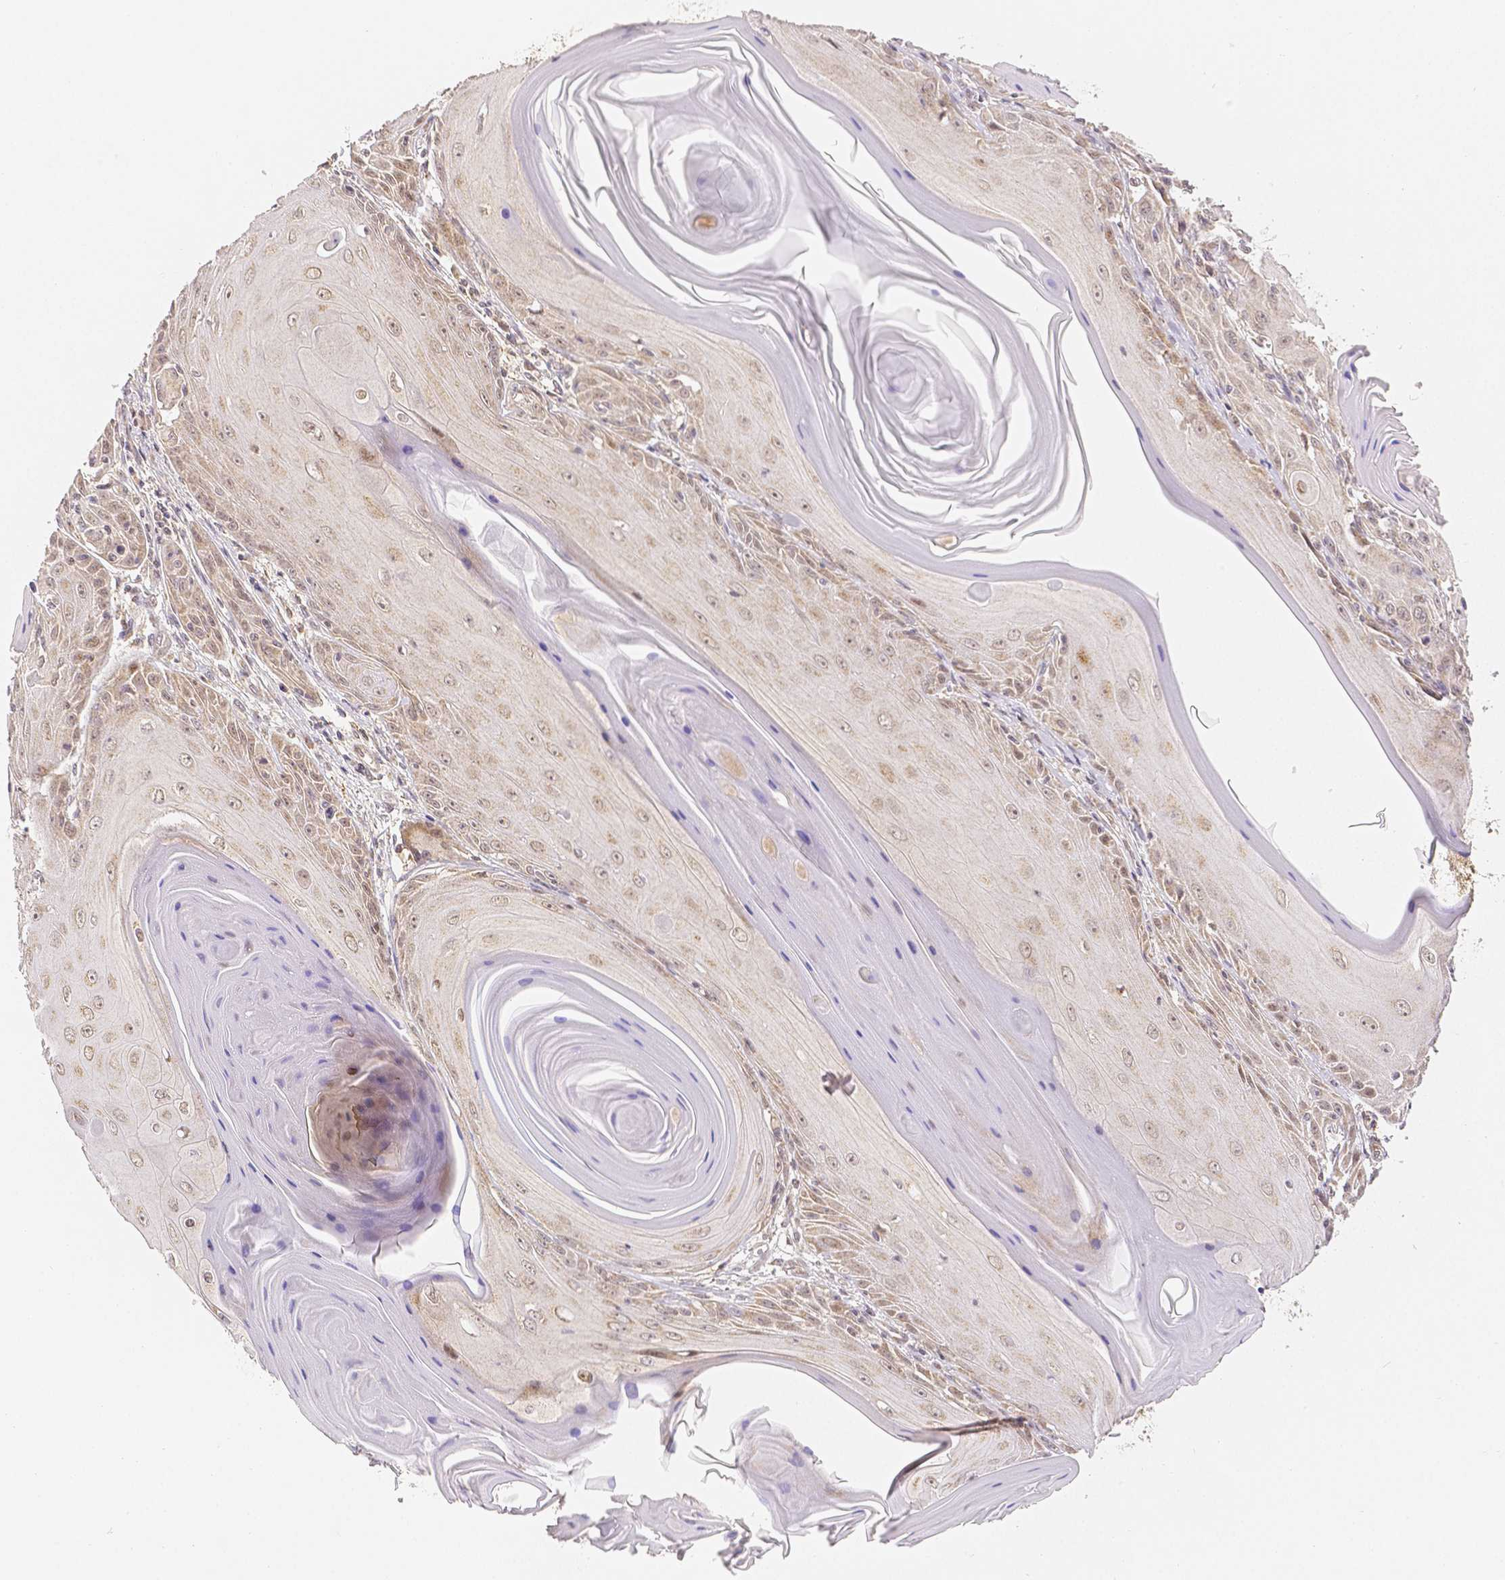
{"staining": {"intensity": "weak", "quantity": "25%-75%", "location": "cytoplasmic/membranous,nuclear"}, "tissue": "skin cancer", "cell_type": "Tumor cells", "image_type": "cancer", "snomed": [{"axis": "morphology", "description": "Squamous cell carcinoma, NOS"}, {"axis": "topography", "description": "Skin"}, {"axis": "topography", "description": "Vulva"}], "caption": "Approximately 25%-75% of tumor cells in skin cancer display weak cytoplasmic/membranous and nuclear protein staining as visualized by brown immunohistochemical staining.", "gene": "RHOT1", "patient": {"sex": "female", "age": 85}}